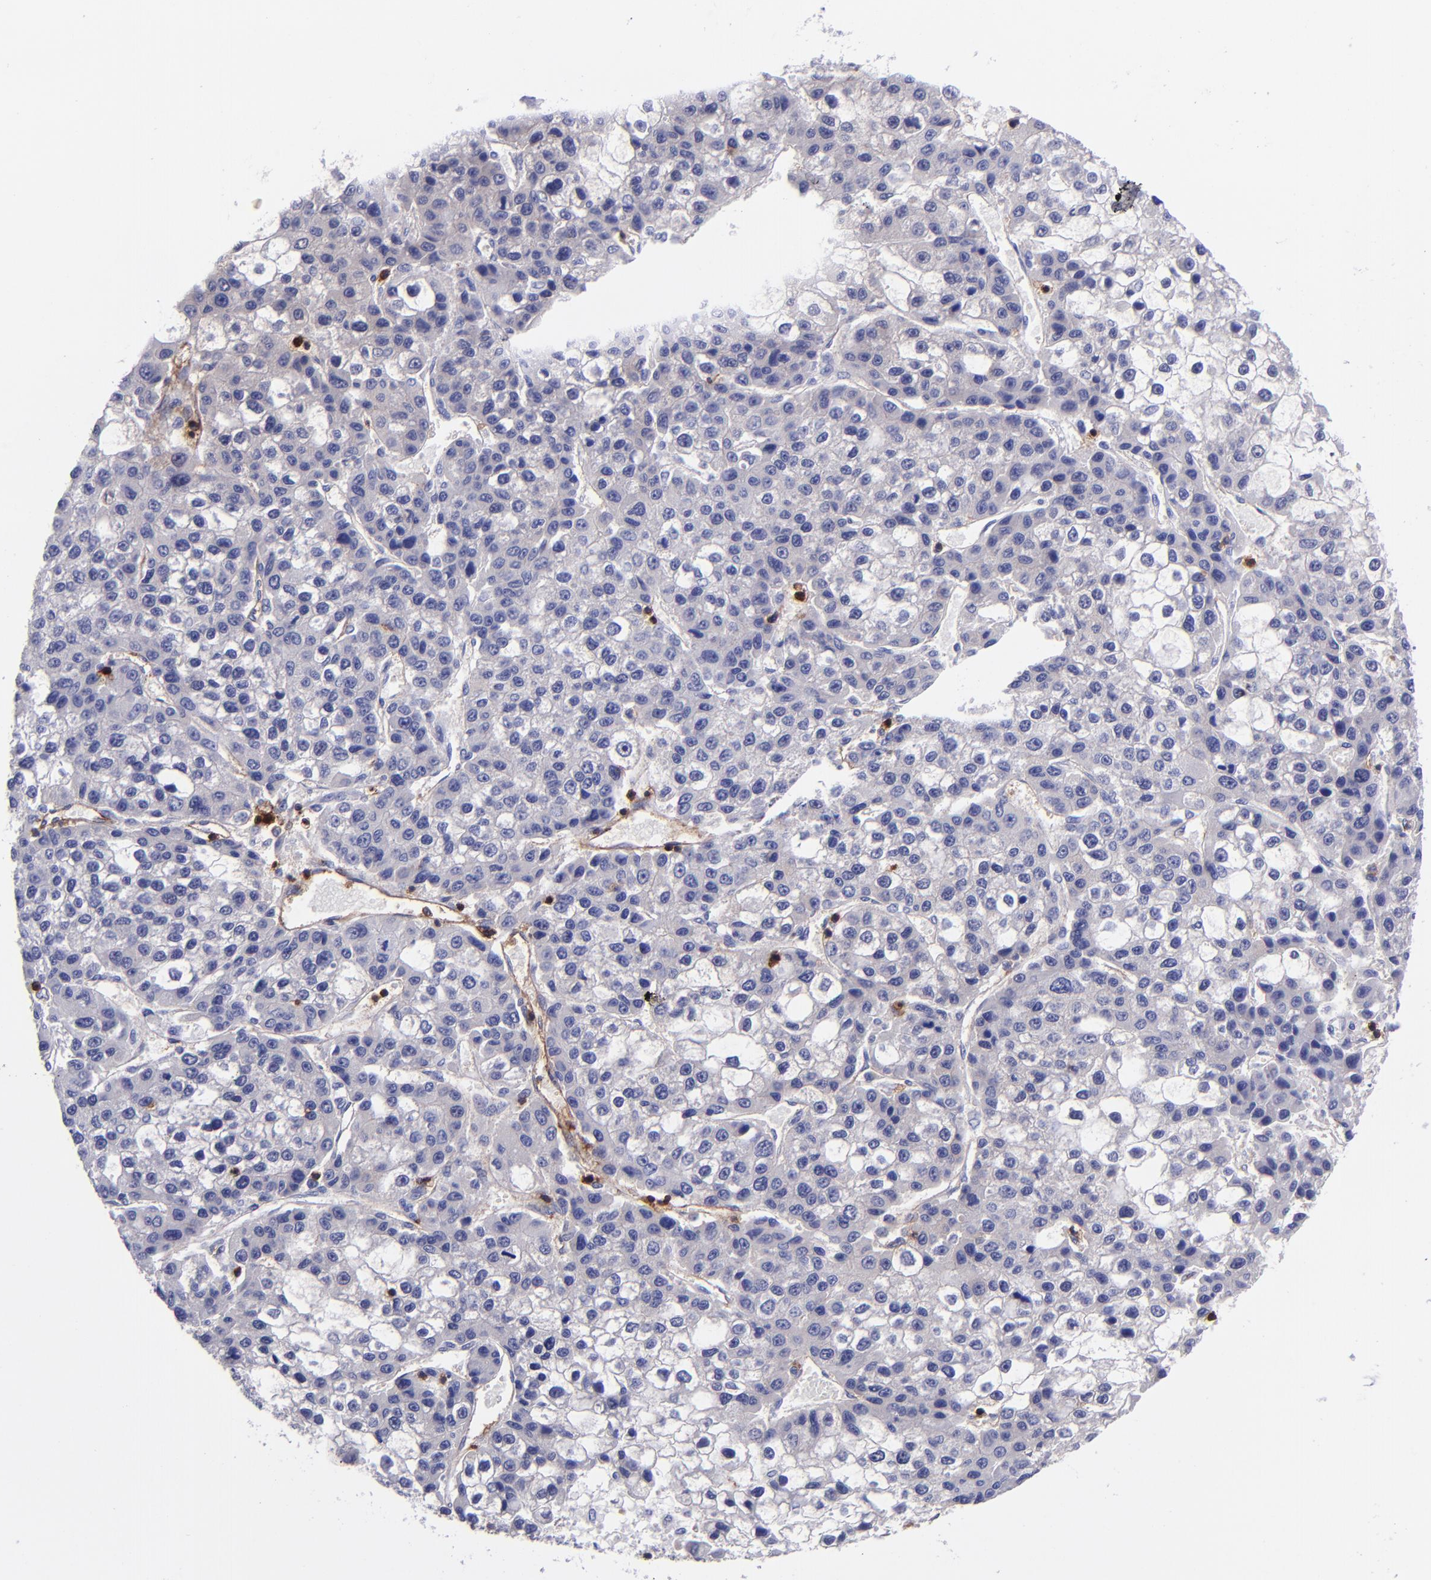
{"staining": {"intensity": "negative", "quantity": "none", "location": "none"}, "tissue": "liver cancer", "cell_type": "Tumor cells", "image_type": "cancer", "snomed": [{"axis": "morphology", "description": "Carcinoma, Hepatocellular, NOS"}, {"axis": "topography", "description": "Liver"}], "caption": "Micrograph shows no protein staining in tumor cells of hepatocellular carcinoma (liver) tissue.", "gene": "ICAM3", "patient": {"sex": "female", "age": 66}}